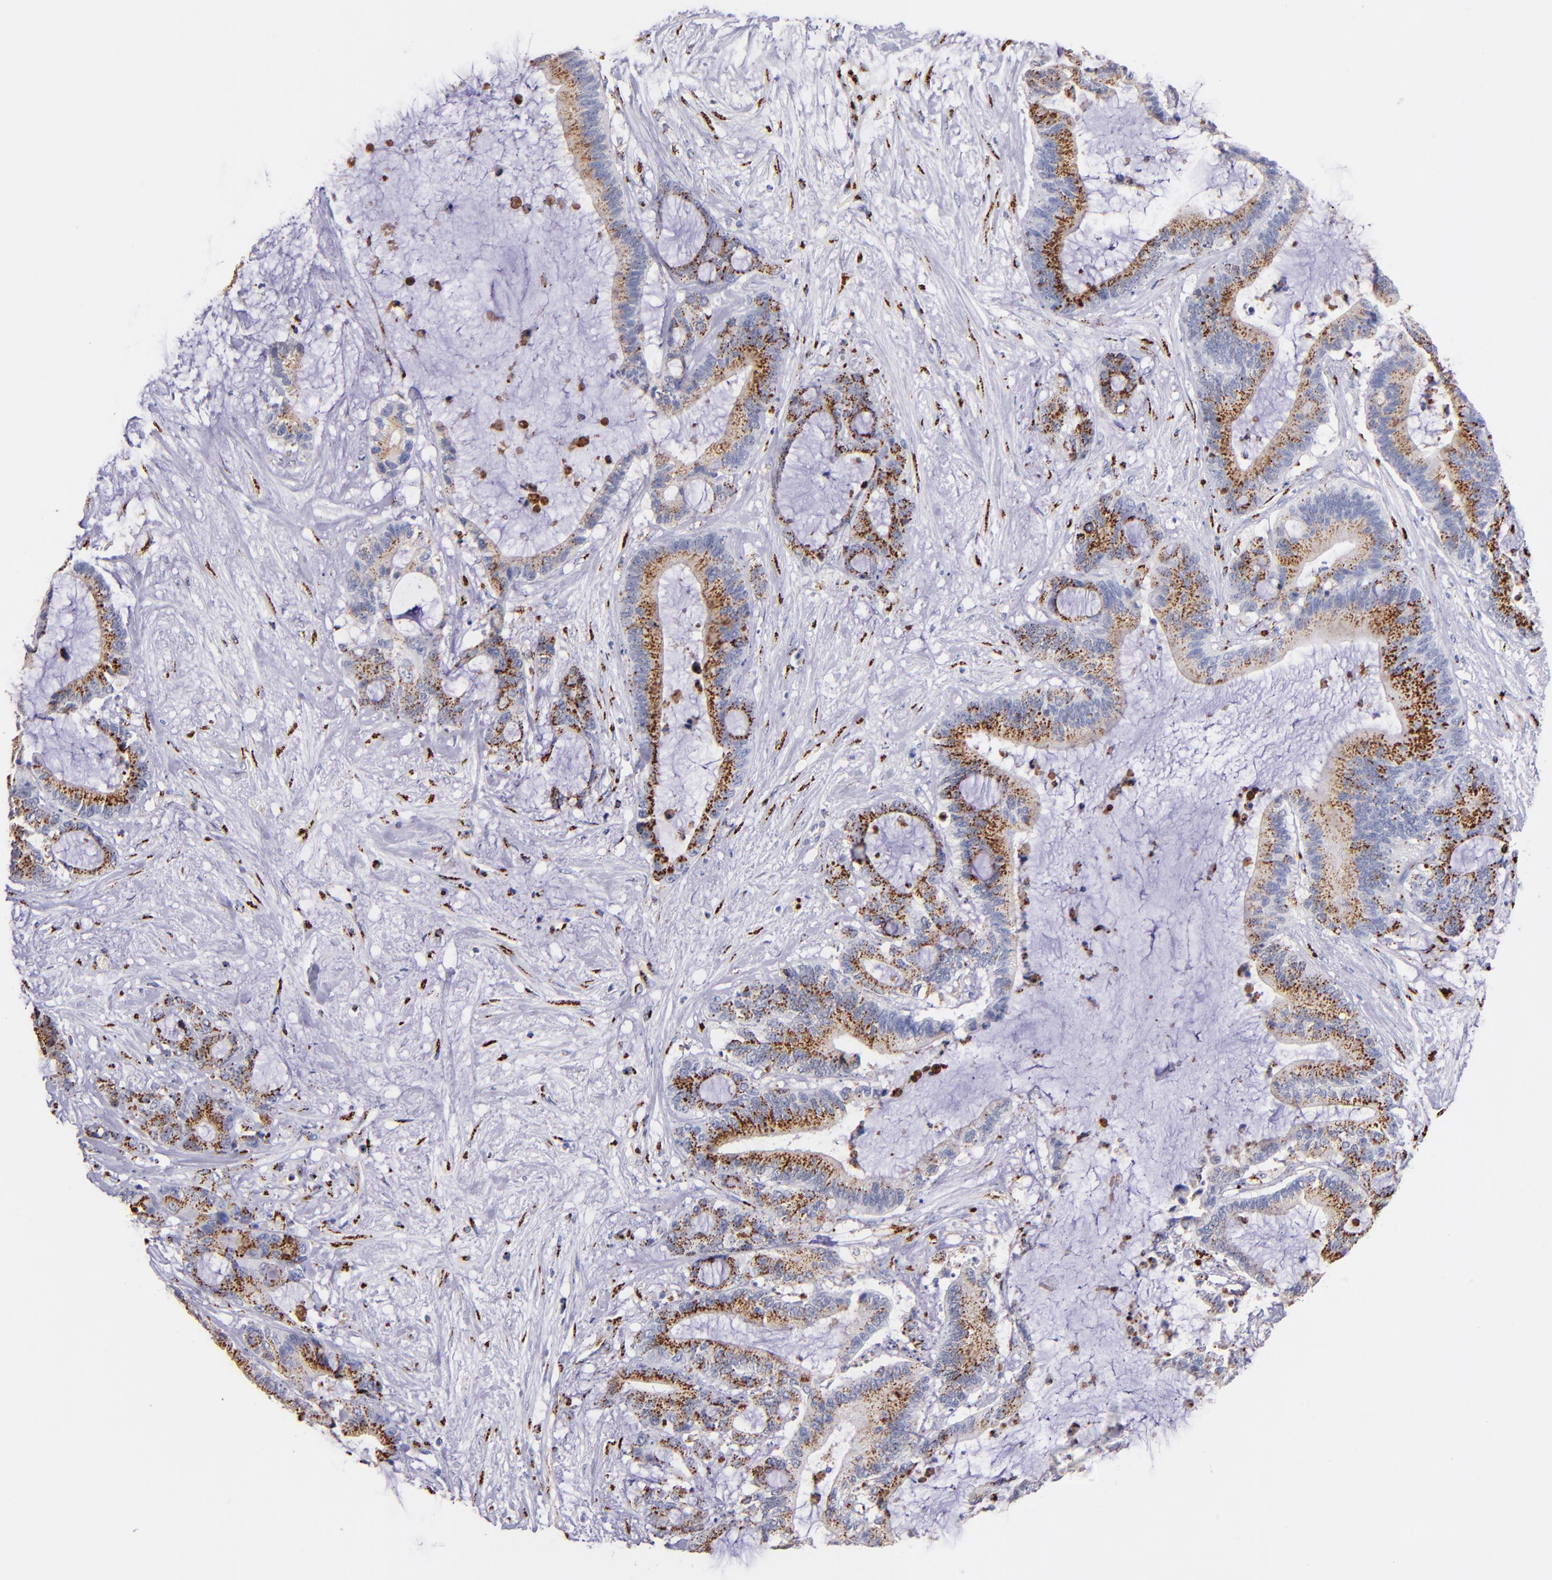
{"staining": {"intensity": "moderate", "quantity": ">75%", "location": "cytoplasmic/membranous"}, "tissue": "liver cancer", "cell_type": "Tumor cells", "image_type": "cancer", "snomed": [{"axis": "morphology", "description": "Cholangiocarcinoma"}, {"axis": "topography", "description": "Liver"}], "caption": "A micrograph of cholangiocarcinoma (liver) stained for a protein displays moderate cytoplasmic/membranous brown staining in tumor cells.", "gene": "GOLIM4", "patient": {"sex": "female", "age": 73}}